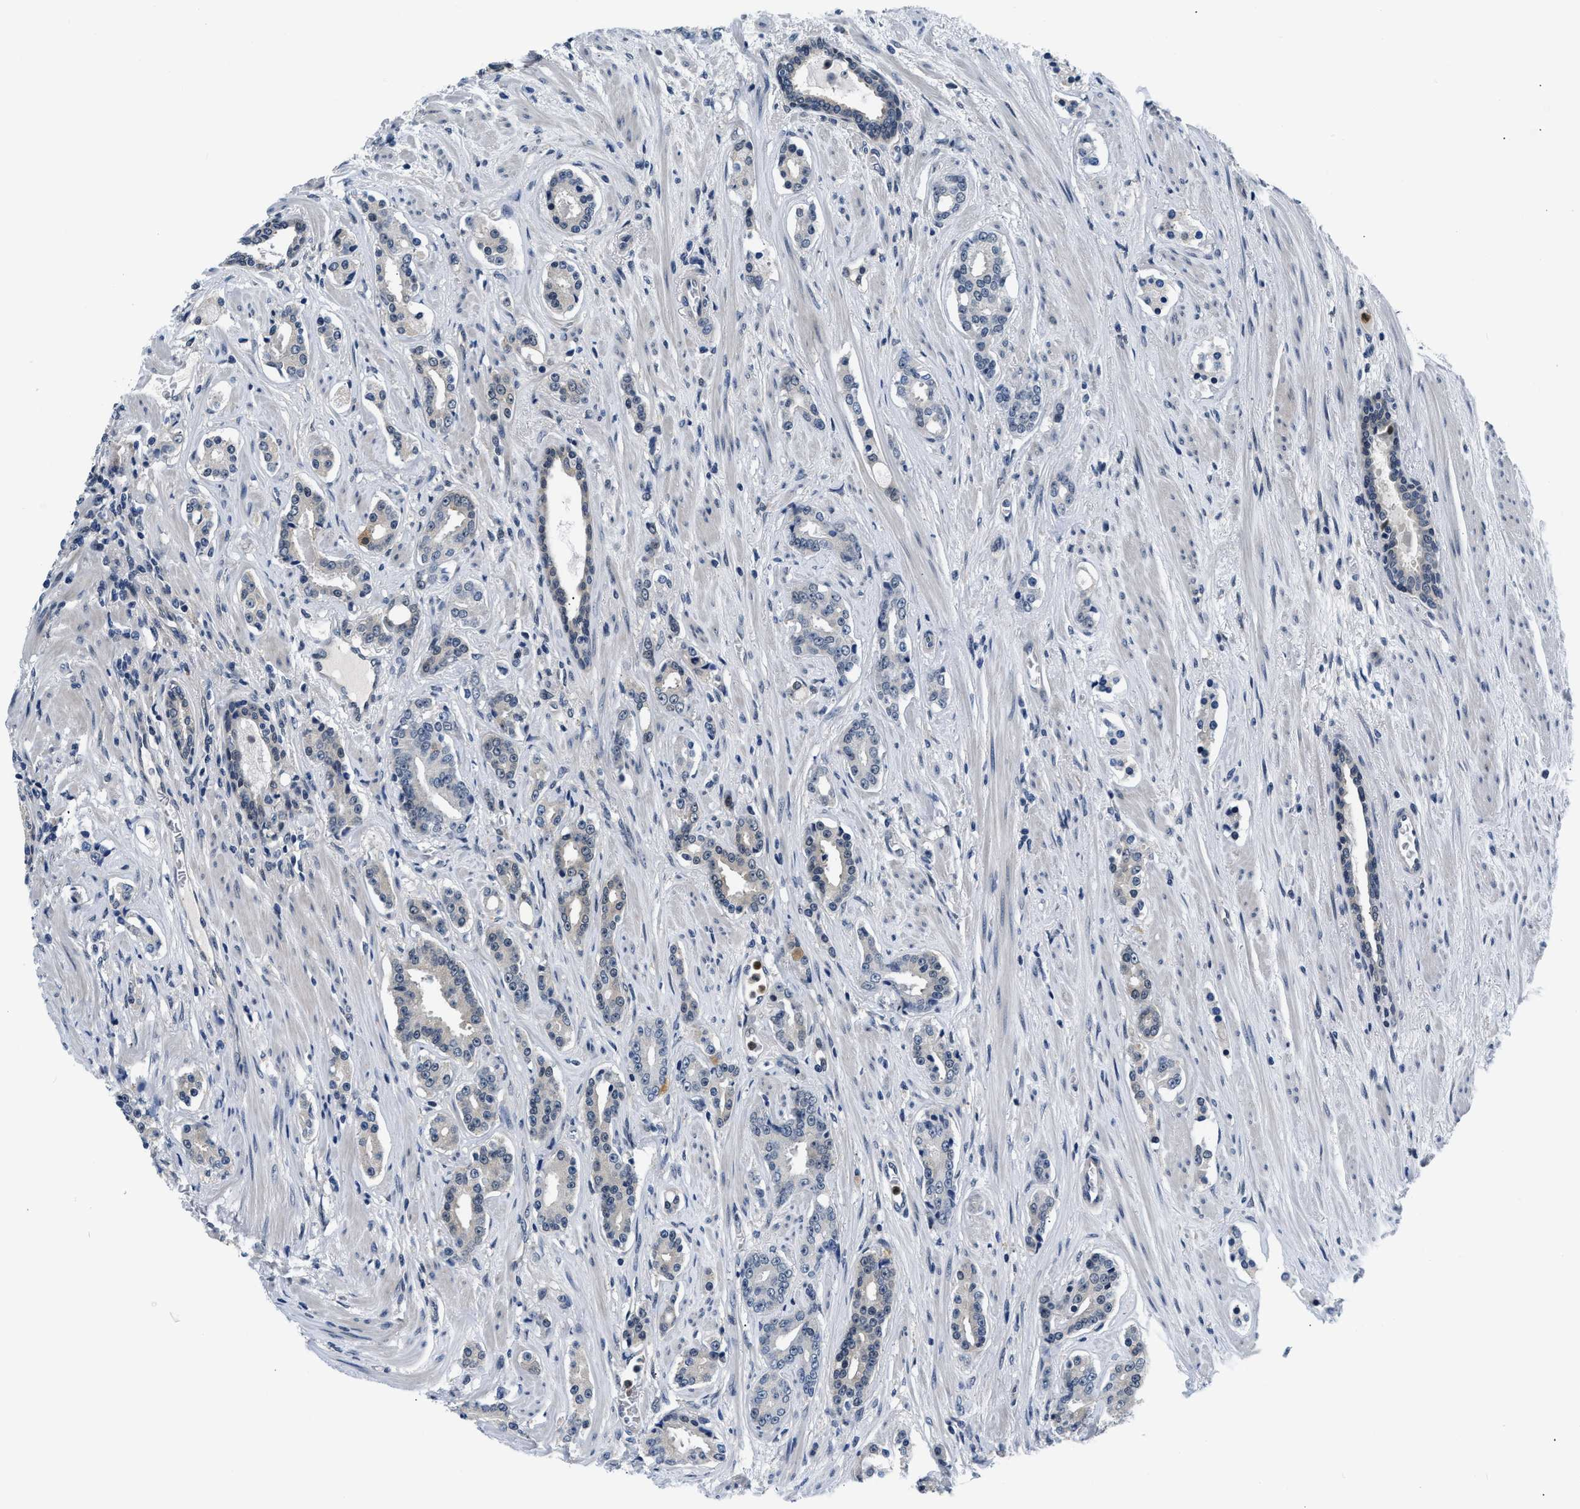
{"staining": {"intensity": "weak", "quantity": "<25%", "location": "cytoplasmic/membranous"}, "tissue": "prostate cancer", "cell_type": "Tumor cells", "image_type": "cancer", "snomed": [{"axis": "morphology", "description": "Adenocarcinoma, High grade"}, {"axis": "topography", "description": "Prostate"}], "caption": "Tumor cells show no significant protein positivity in adenocarcinoma (high-grade) (prostate).", "gene": "SMAD4", "patient": {"sex": "male", "age": 71}}